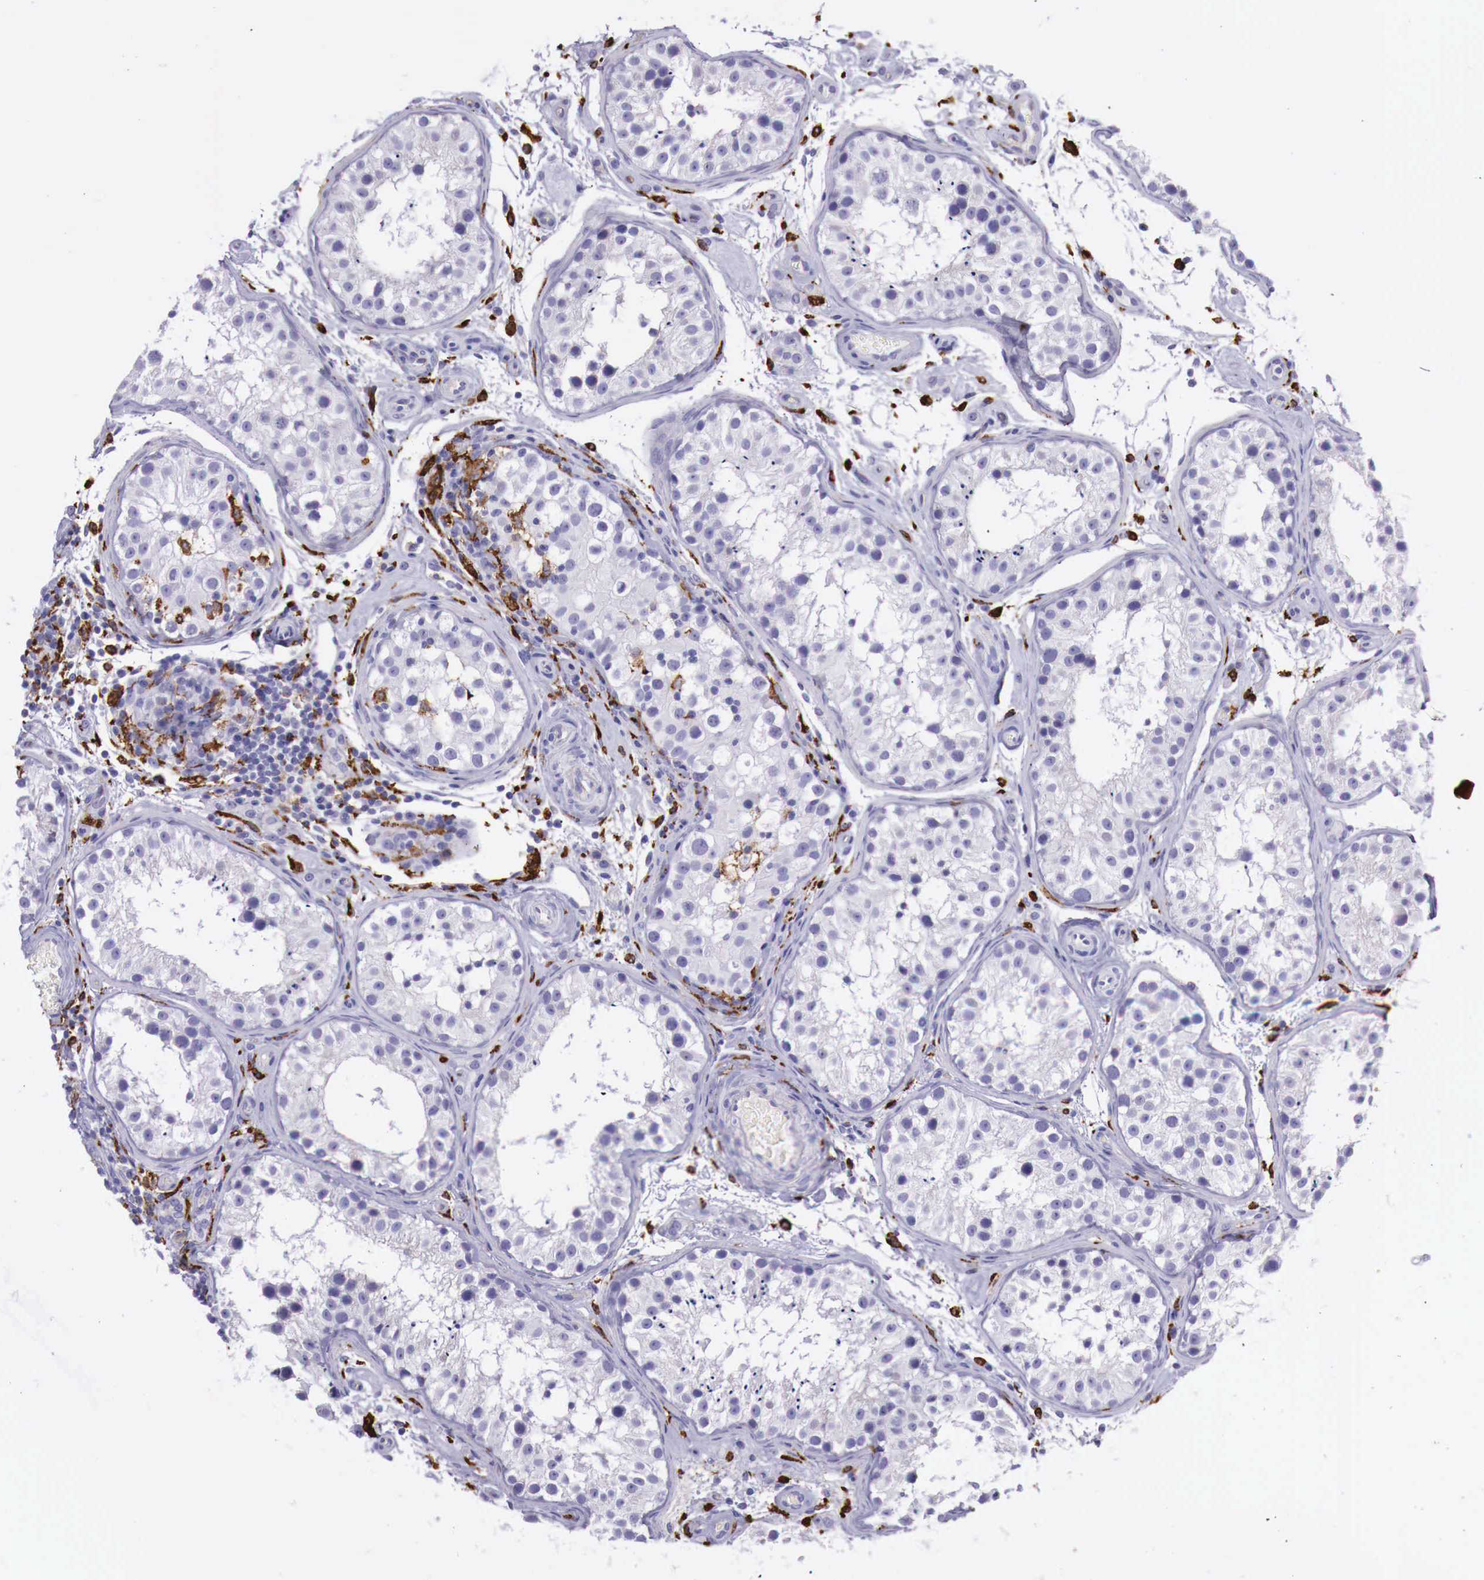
{"staining": {"intensity": "negative", "quantity": "none", "location": "none"}, "tissue": "testis", "cell_type": "Cells in seminiferous ducts", "image_type": "normal", "snomed": [{"axis": "morphology", "description": "Normal tissue, NOS"}, {"axis": "topography", "description": "Testis"}], "caption": "Cells in seminiferous ducts show no significant protein staining in unremarkable testis.", "gene": "MSR1", "patient": {"sex": "male", "age": 24}}